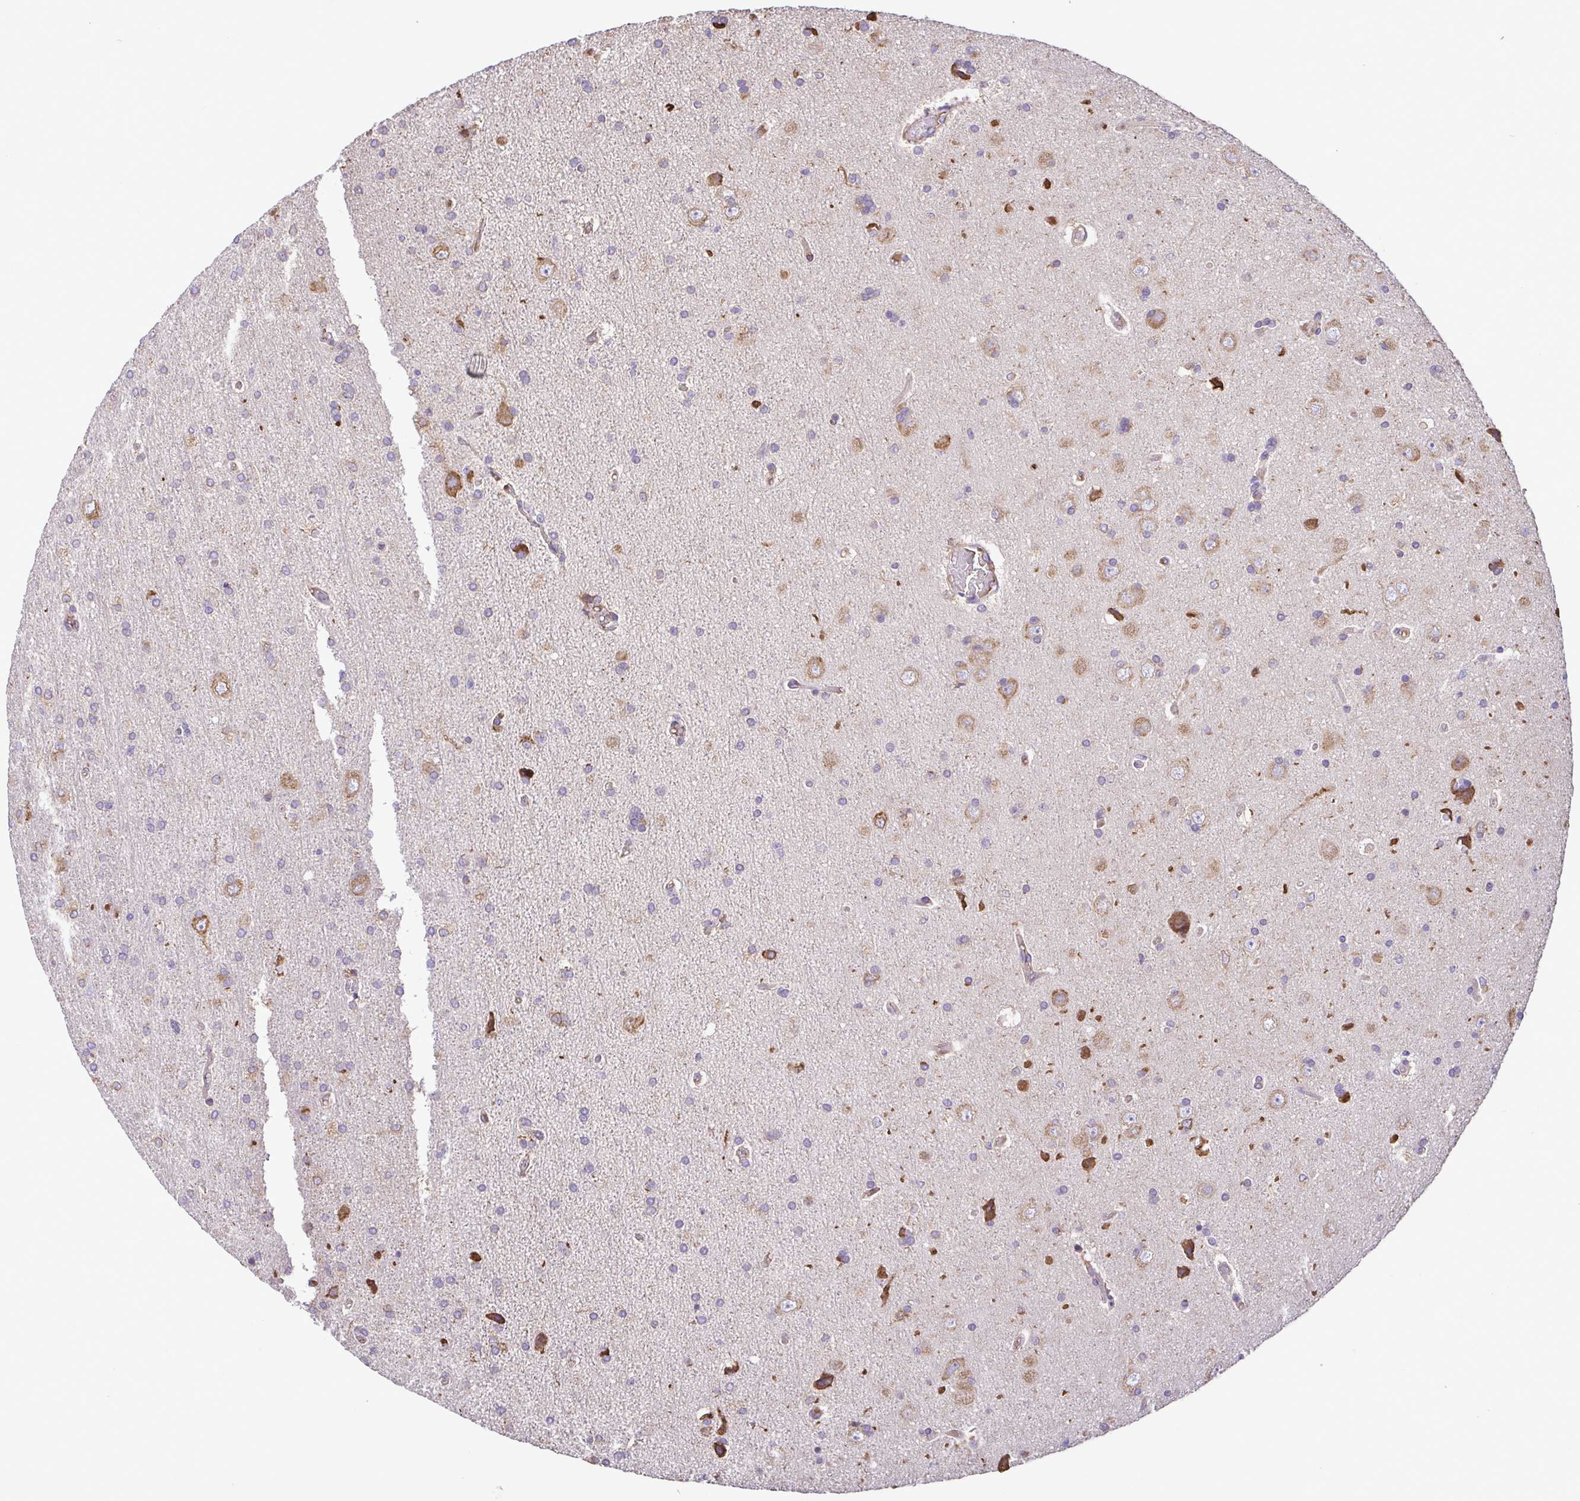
{"staining": {"intensity": "moderate", "quantity": "<25%", "location": "cytoplasmic/membranous"}, "tissue": "glioma", "cell_type": "Tumor cells", "image_type": "cancer", "snomed": [{"axis": "morphology", "description": "Glioma, malignant, High grade"}, {"axis": "topography", "description": "Cerebral cortex"}], "caption": "A brown stain labels moderate cytoplasmic/membranous expression of a protein in malignant glioma (high-grade) tumor cells.", "gene": "MYL10", "patient": {"sex": "male", "age": 70}}